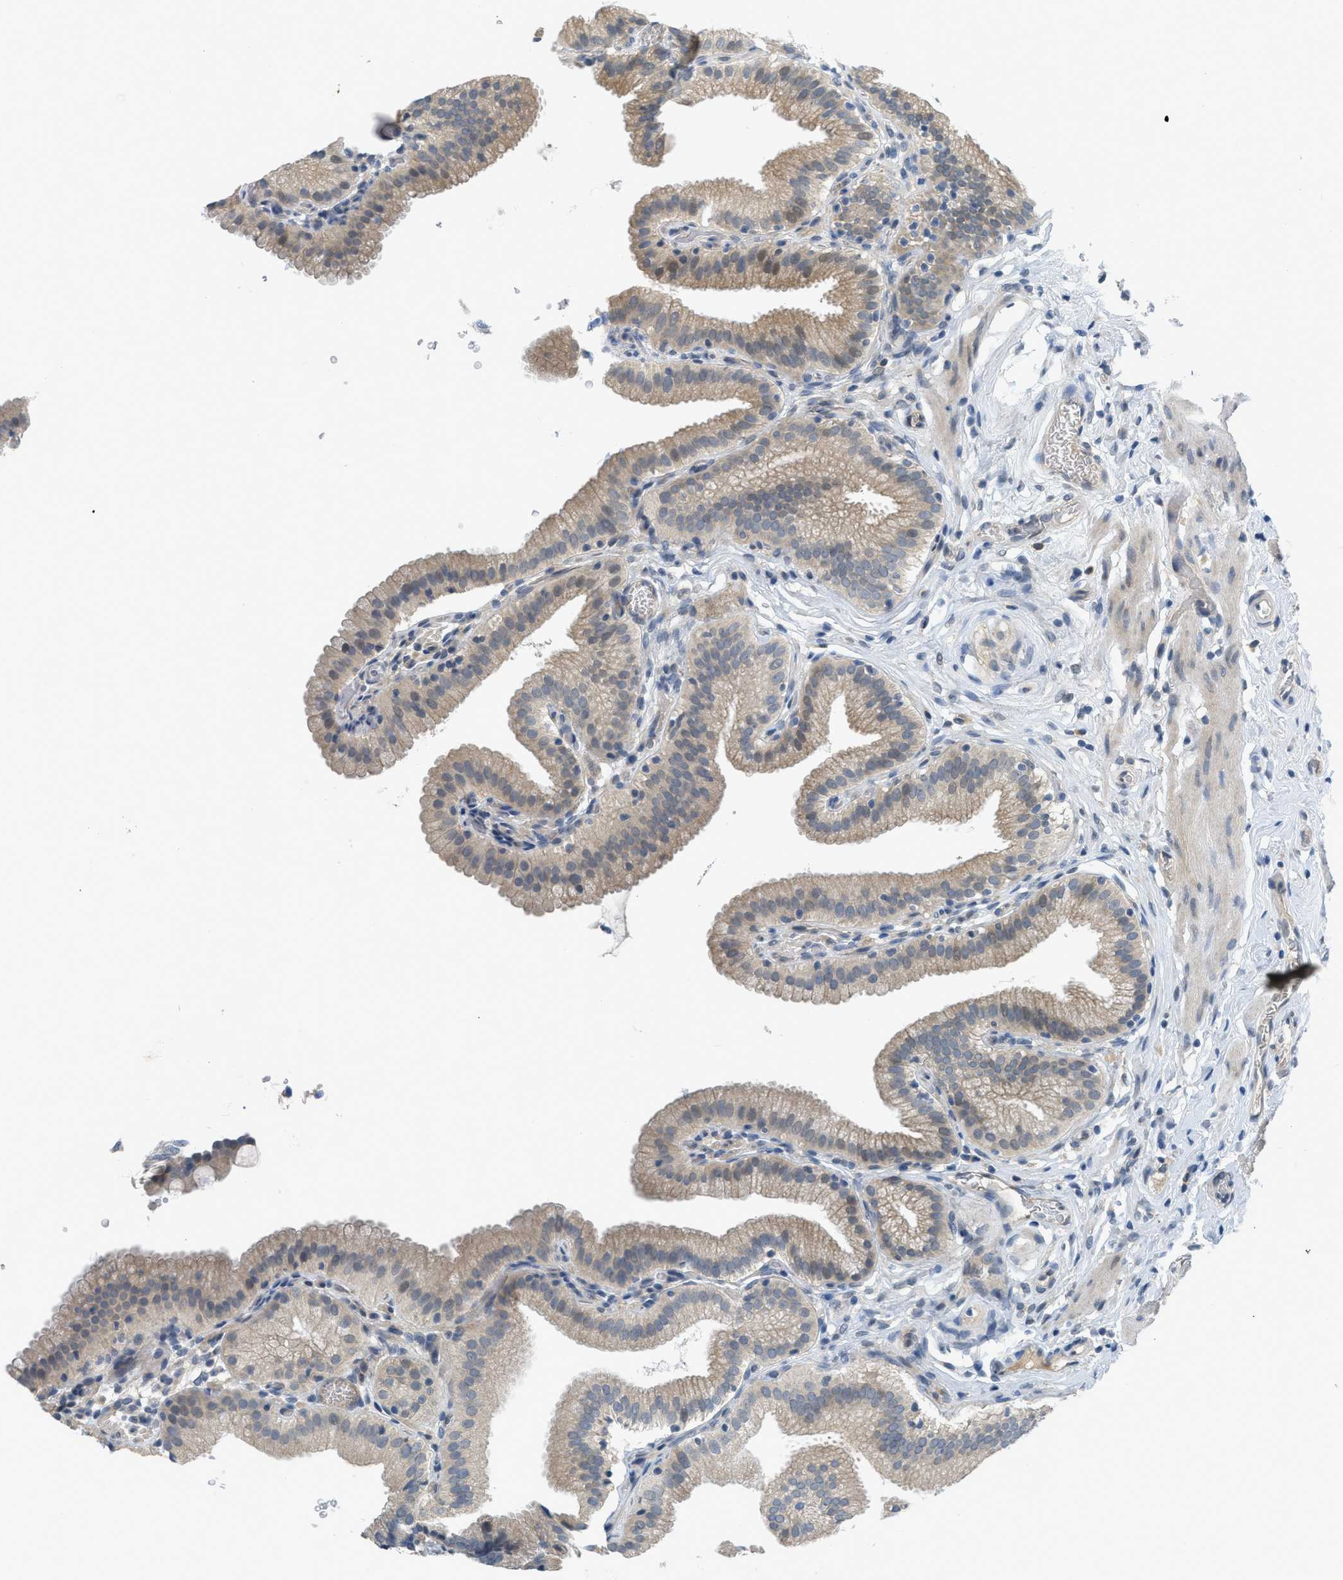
{"staining": {"intensity": "weak", "quantity": ">75%", "location": "cytoplasmic/membranous"}, "tissue": "gallbladder", "cell_type": "Glandular cells", "image_type": "normal", "snomed": [{"axis": "morphology", "description": "Normal tissue, NOS"}, {"axis": "topography", "description": "Gallbladder"}], "caption": "Immunohistochemistry of unremarkable human gallbladder exhibits low levels of weak cytoplasmic/membranous expression in approximately >75% of glandular cells.", "gene": "TNFAIP1", "patient": {"sex": "male", "age": 54}}